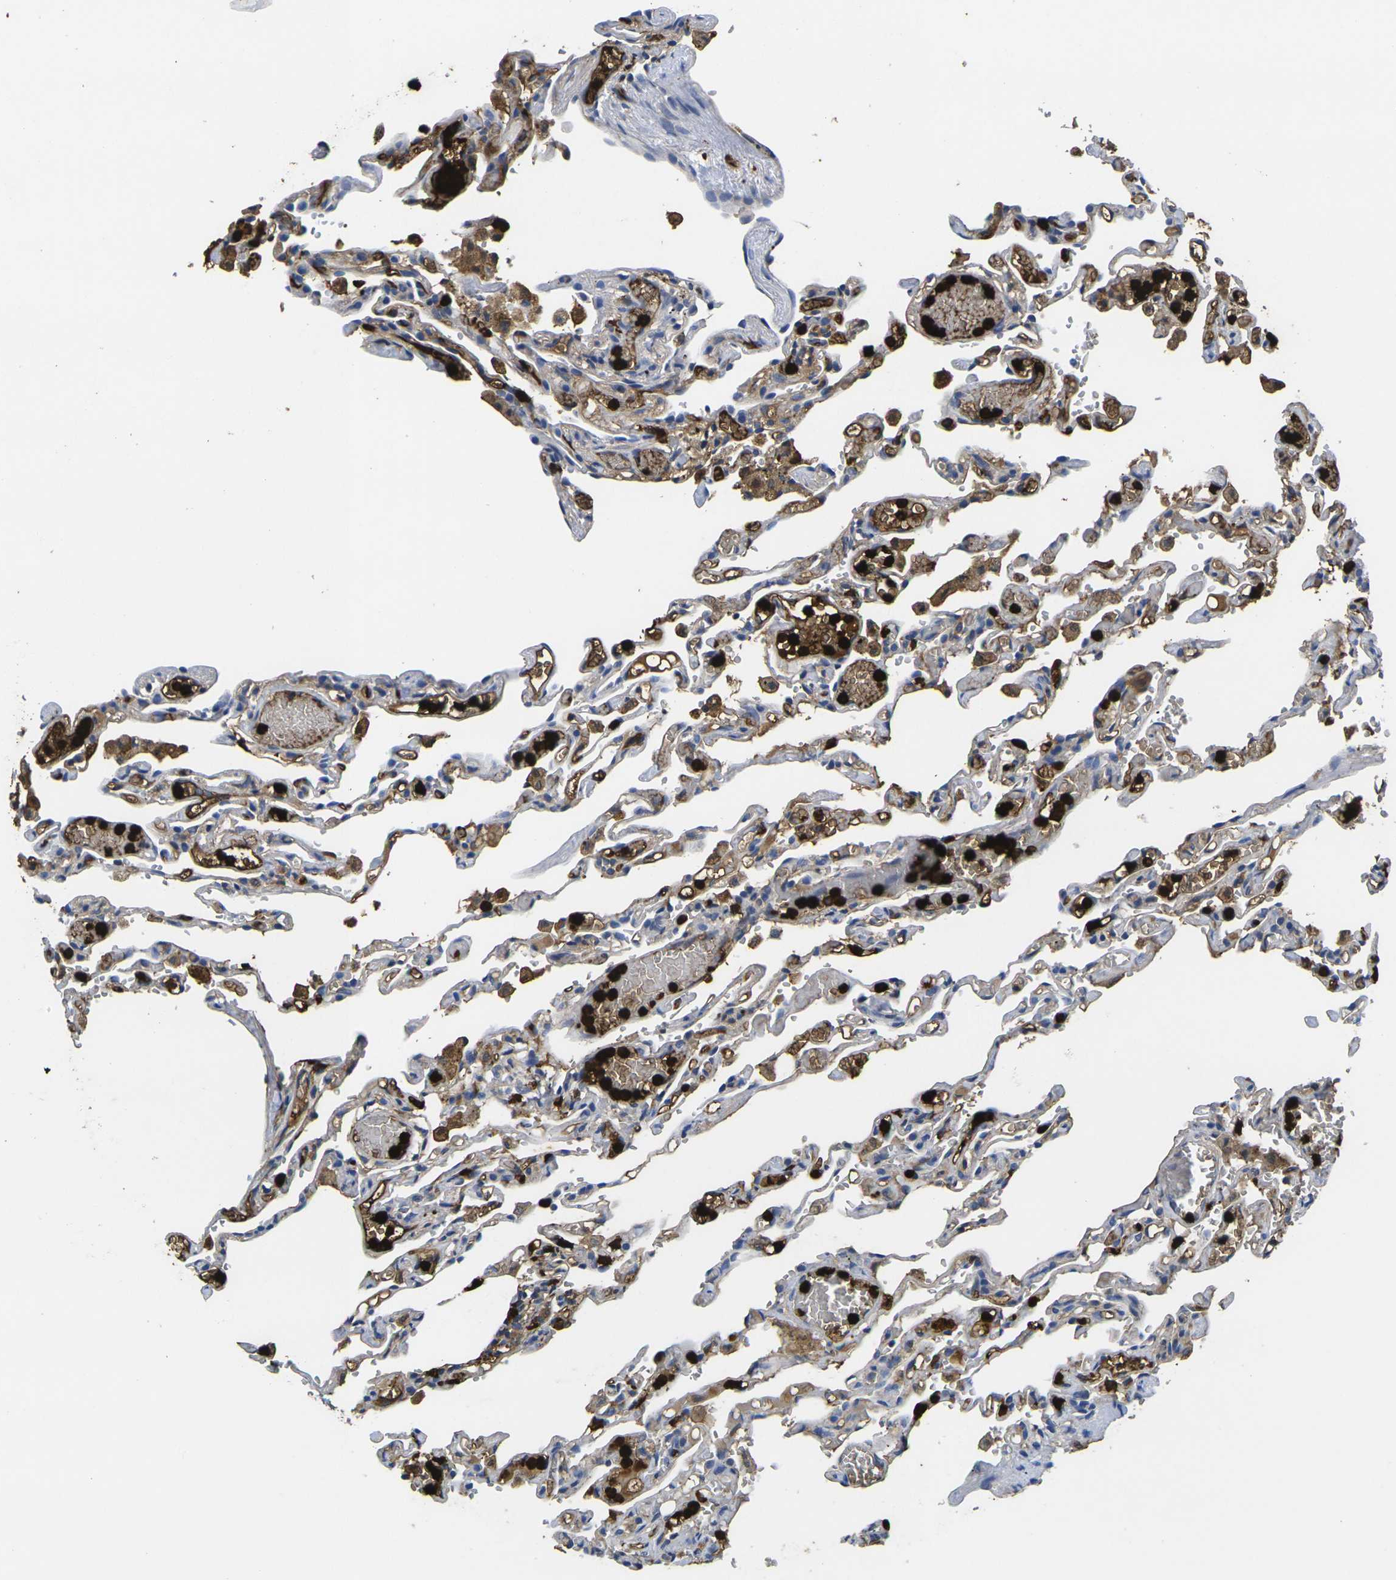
{"staining": {"intensity": "strong", "quantity": "25%-75%", "location": "cytoplasmic/membranous"}, "tissue": "lung", "cell_type": "Alveolar cells", "image_type": "normal", "snomed": [{"axis": "morphology", "description": "Normal tissue, NOS"}, {"axis": "topography", "description": "Lung"}], "caption": "Immunohistochemical staining of unremarkable human lung displays high levels of strong cytoplasmic/membranous expression in approximately 25%-75% of alveolar cells. Using DAB (brown) and hematoxylin (blue) stains, captured at high magnification using brightfield microscopy.", "gene": "S100A9", "patient": {"sex": "male", "age": 21}}